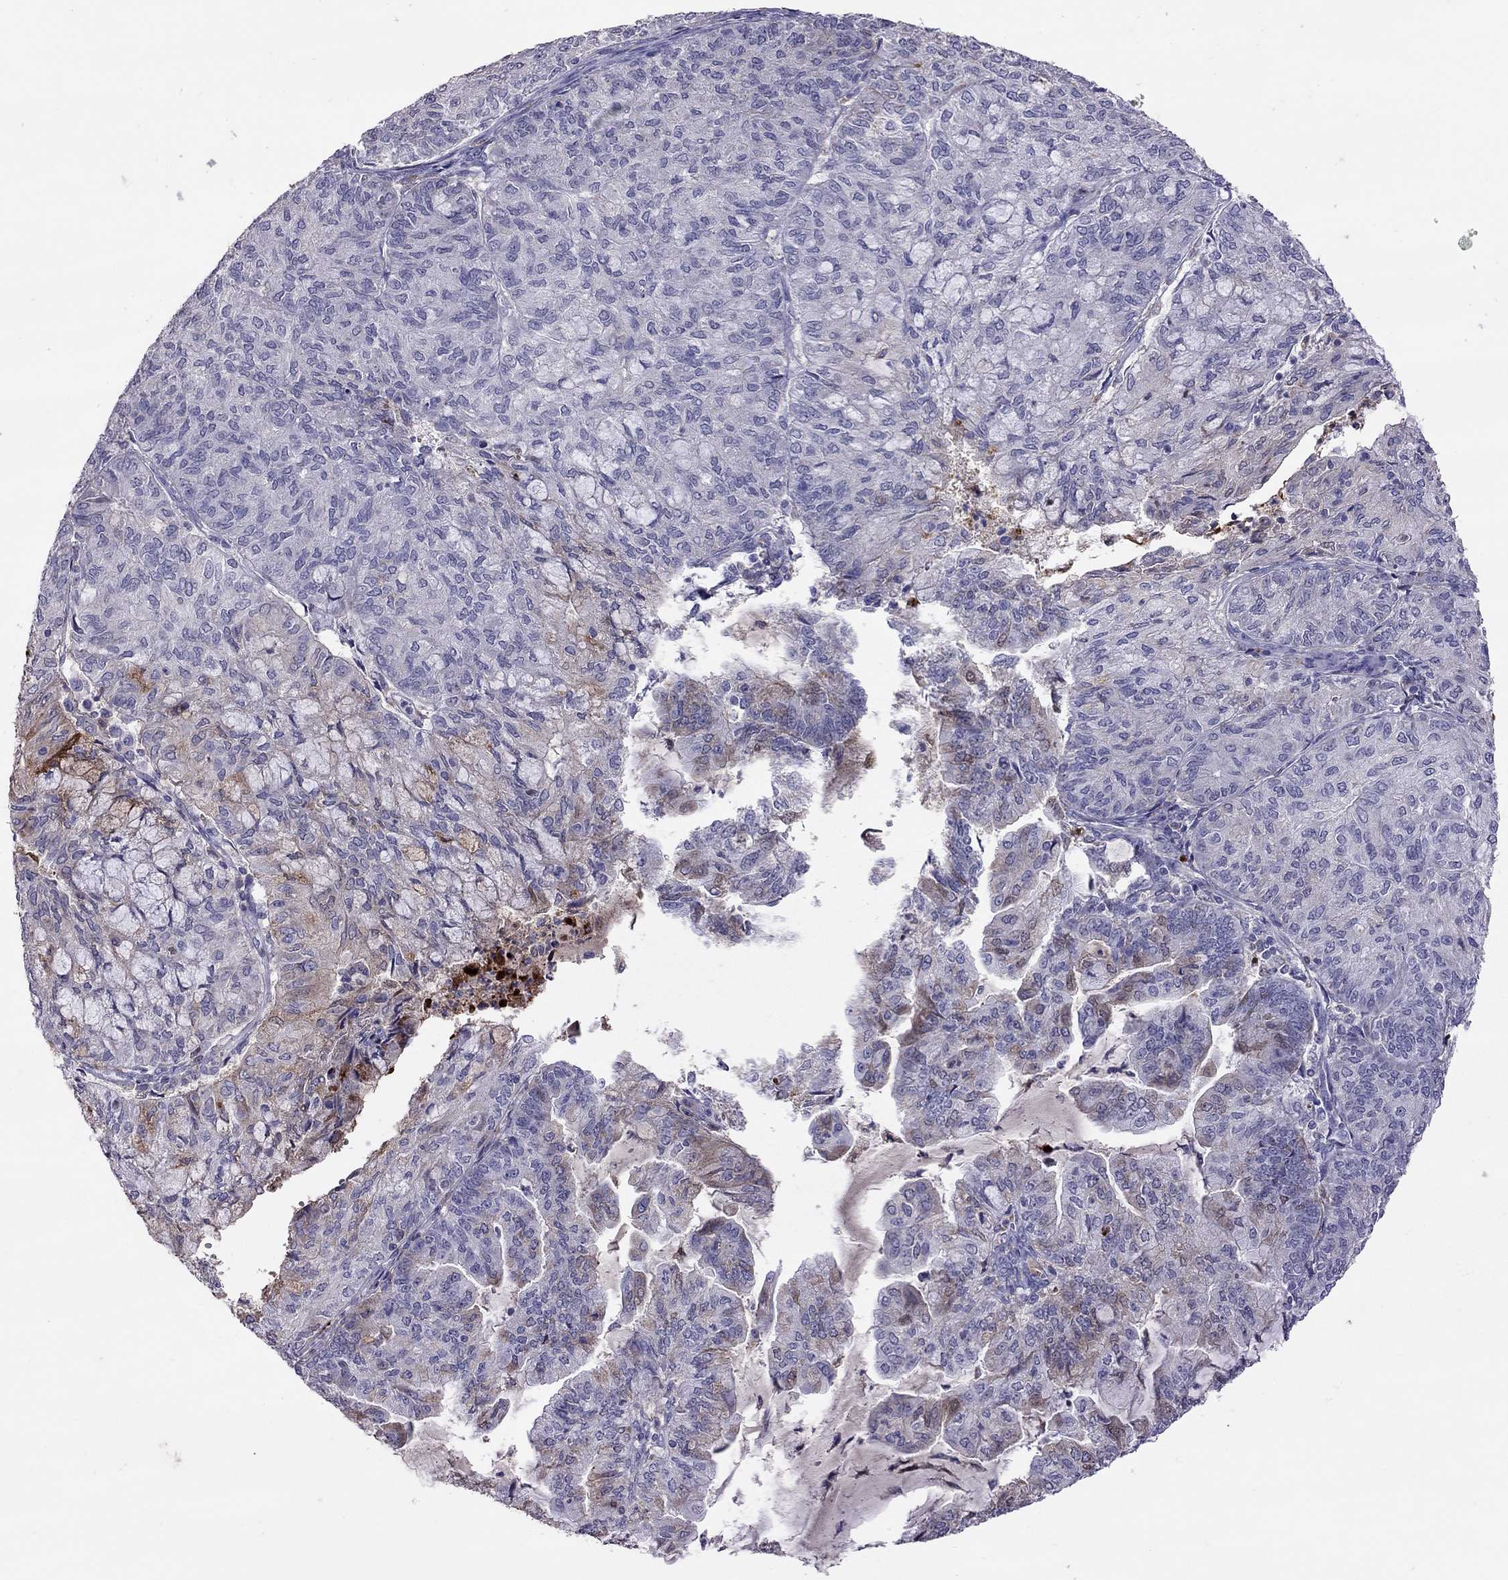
{"staining": {"intensity": "negative", "quantity": "none", "location": "none"}, "tissue": "endometrial cancer", "cell_type": "Tumor cells", "image_type": "cancer", "snomed": [{"axis": "morphology", "description": "Adenocarcinoma, NOS"}, {"axis": "topography", "description": "Endometrium"}], "caption": "A high-resolution micrograph shows immunohistochemistry staining of adenocarcinoma (endometrial), which demonstrates no significant positivity in tumor cells. The staining is performed using DAB (3,3'-diaminobenzidine) brown chromogen with nuclei counter-stained in using hematoxylin.", "gene": "SERPINA3", "patient": {"sex": "female", "age": 82}}